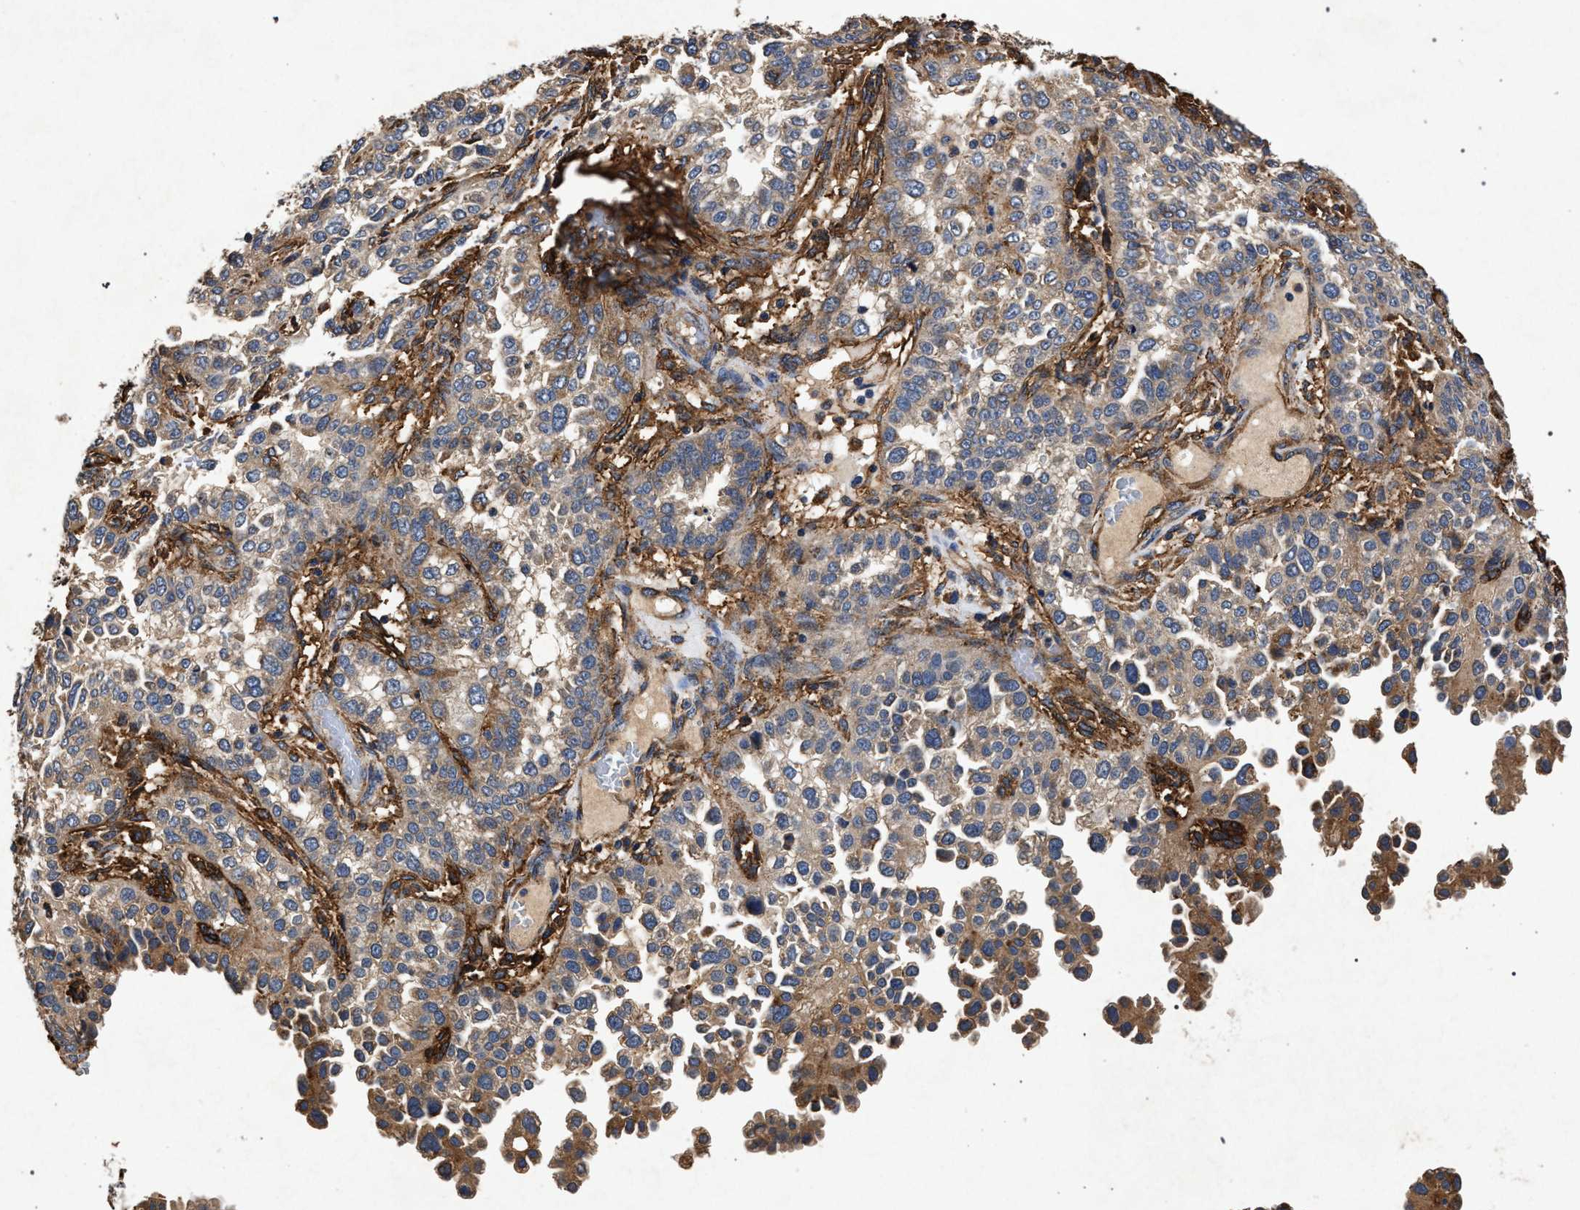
{"staining": {"intensity": "moderate", "quantity": "25%-75%", "location": "cytoplasmic/membranous"}, "tissue": "endometrial cancer", "cell_type": "Tumor cells", "image_type": "cancer", "snomed": [{"axis": "morphology", "description": "Adenocarcinoma, NOS"}, {"axis": "topography", "description": "Endometrium"}], "caption": "Tumor cells demonstrate medium levels of moderate cytoplasmic/membranous positivity in about 25%-75% of cells in human endometrial adenocarcinoma.", "gene": "MARCKS", "patient": {"sex": "female", "age": 85}}